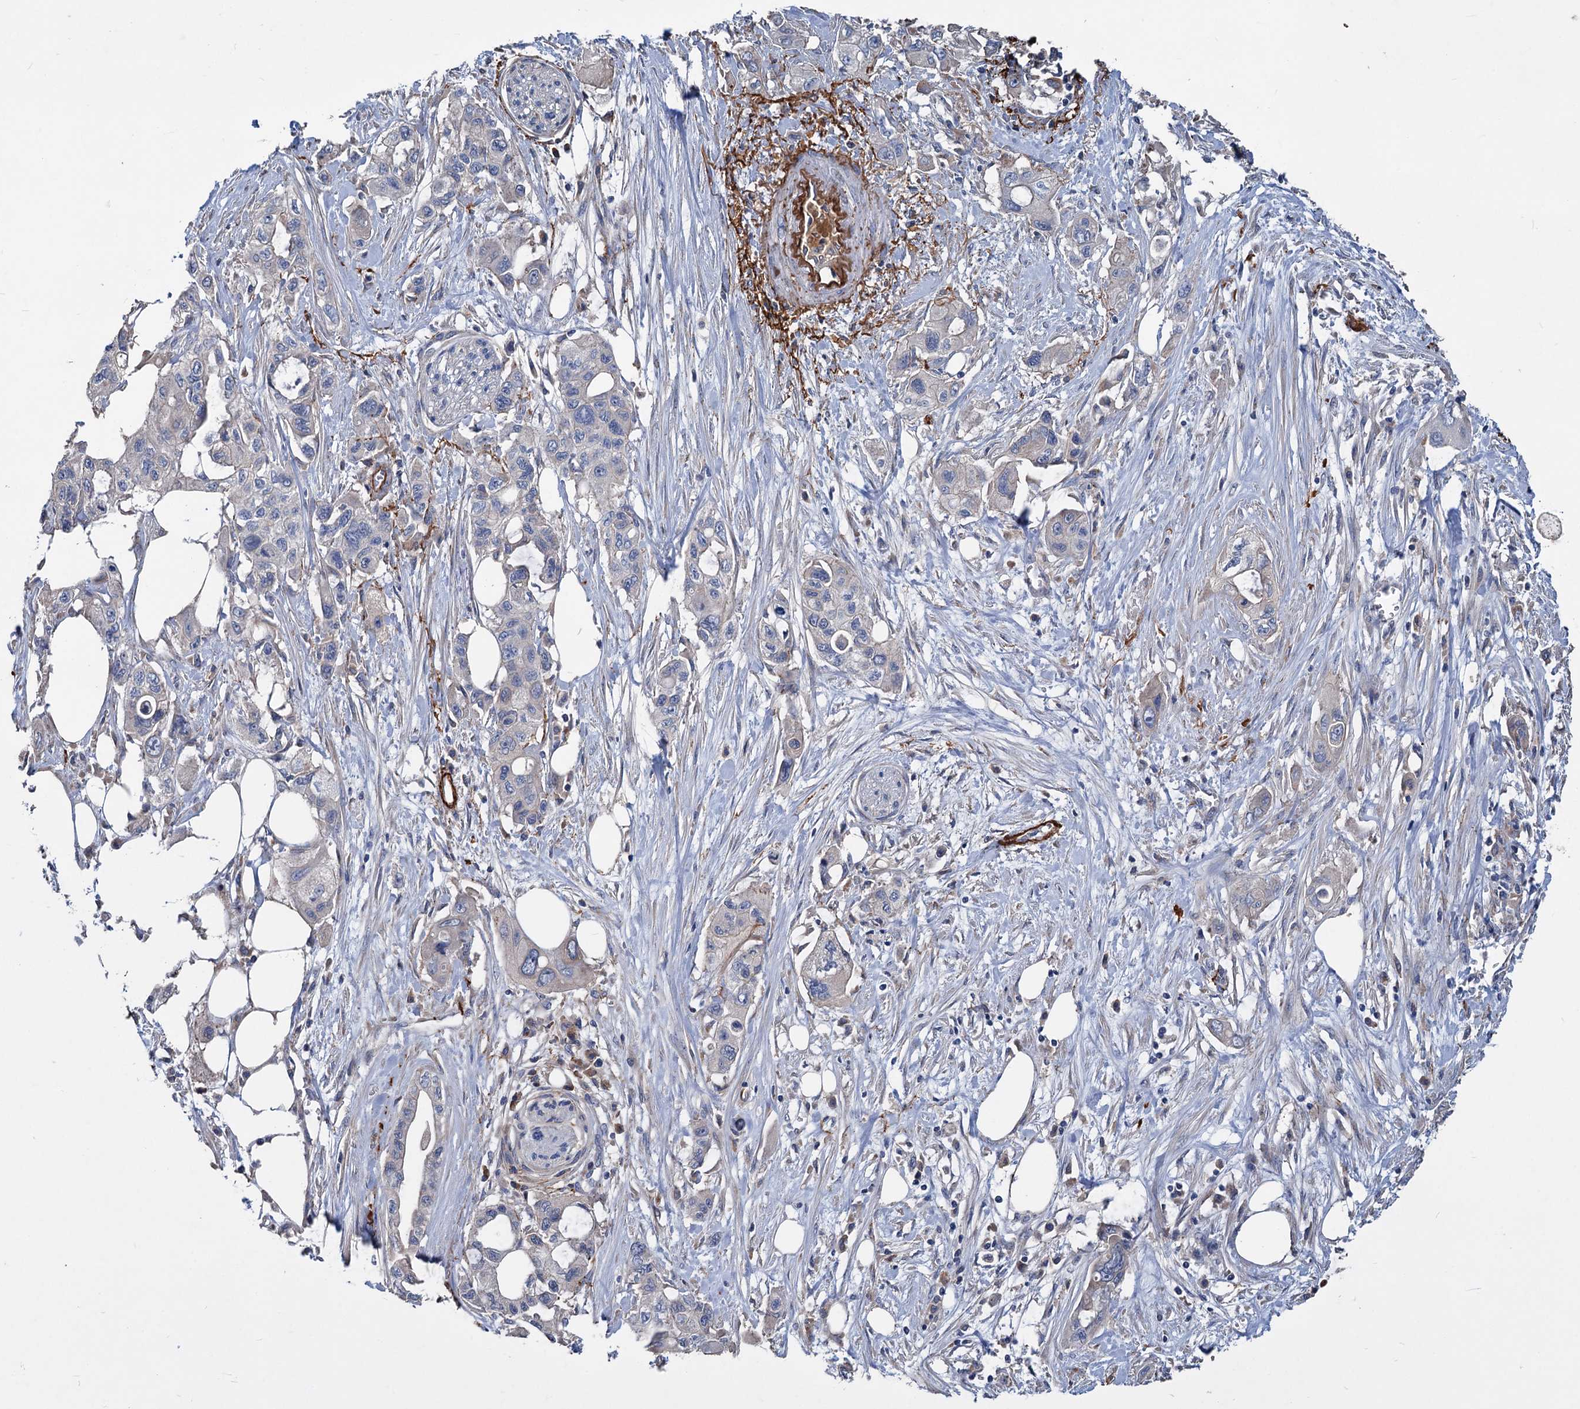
{"staining": {"intensity": "negative", "quantity": "none", "location": "none"}, "tissue": "pancreatic cancer", "cell_type": "Tumor cells", "image_type": "cancer", "snomed": [{"axis": "morphology", "description": "Adenocarcinoma, NOS"}, {"axis": "topography", "description": "Pancreas"}], "caption": "Tumor cells are negative for brown protein staining in adenocarcinoma (pancreatic).", "gene": "URAD", "patient": {"sex": "male", "age": 75}}